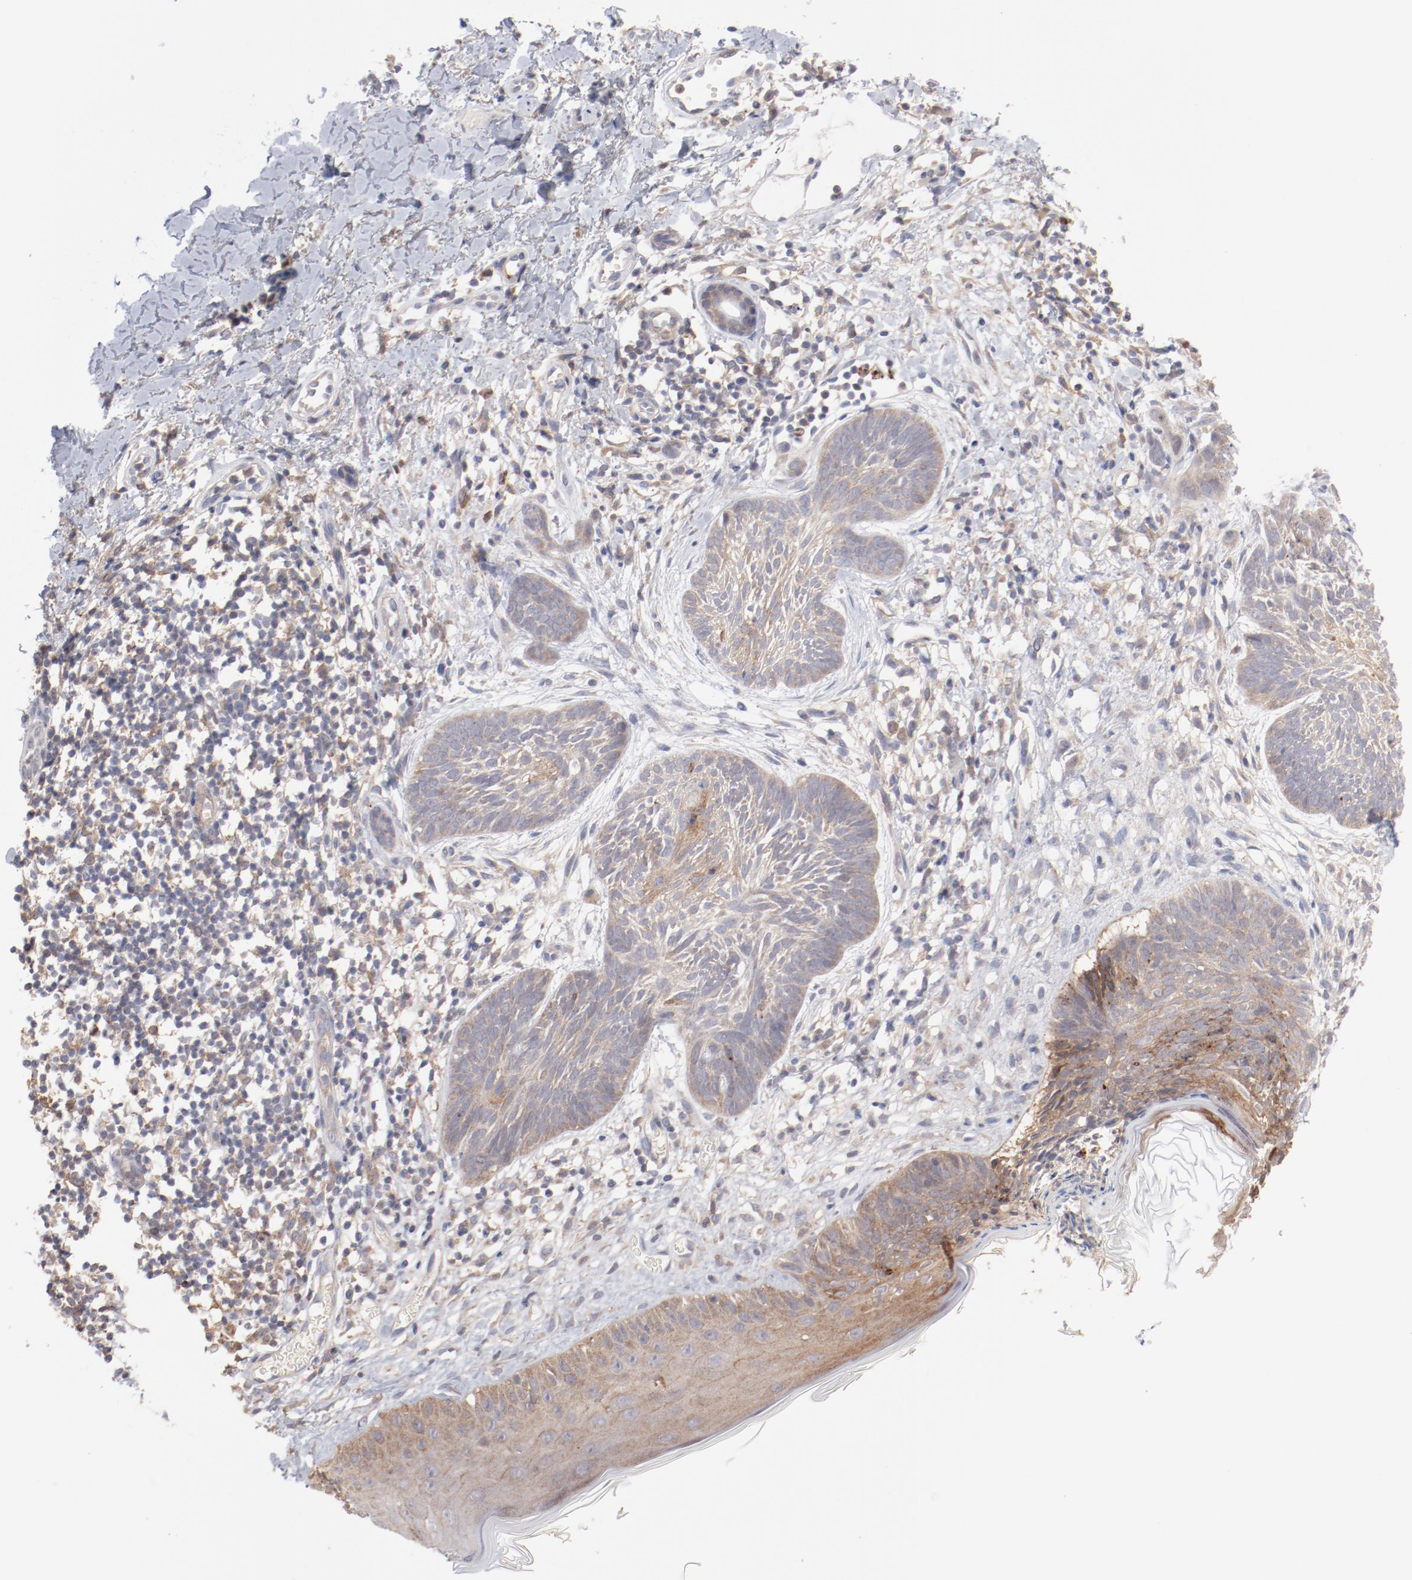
{"staining": {"intensity": "weak", "quantity": ">75%", "location": "cytoplasmic/membranous"}, "tissue": "skin cancer", "cell_type": "Tumor cells", "image_type": "cancer", "snomed": [{"axis": "morphology", "description": "Normal tissue, NOS"}, {"axis": "morphology", "description": "Basal cell carcinoma"}, {"axis": "topography", "description": "Skin"}], "caption": "Immunohistochemical staining of skin cancer demonstrates low levels of weak cytoplasmic/membranous protein positivity in approximately >75% of tumor cells.", "gene": "PPFIBP2", "patient": {"sex": "male", "age": 71}}